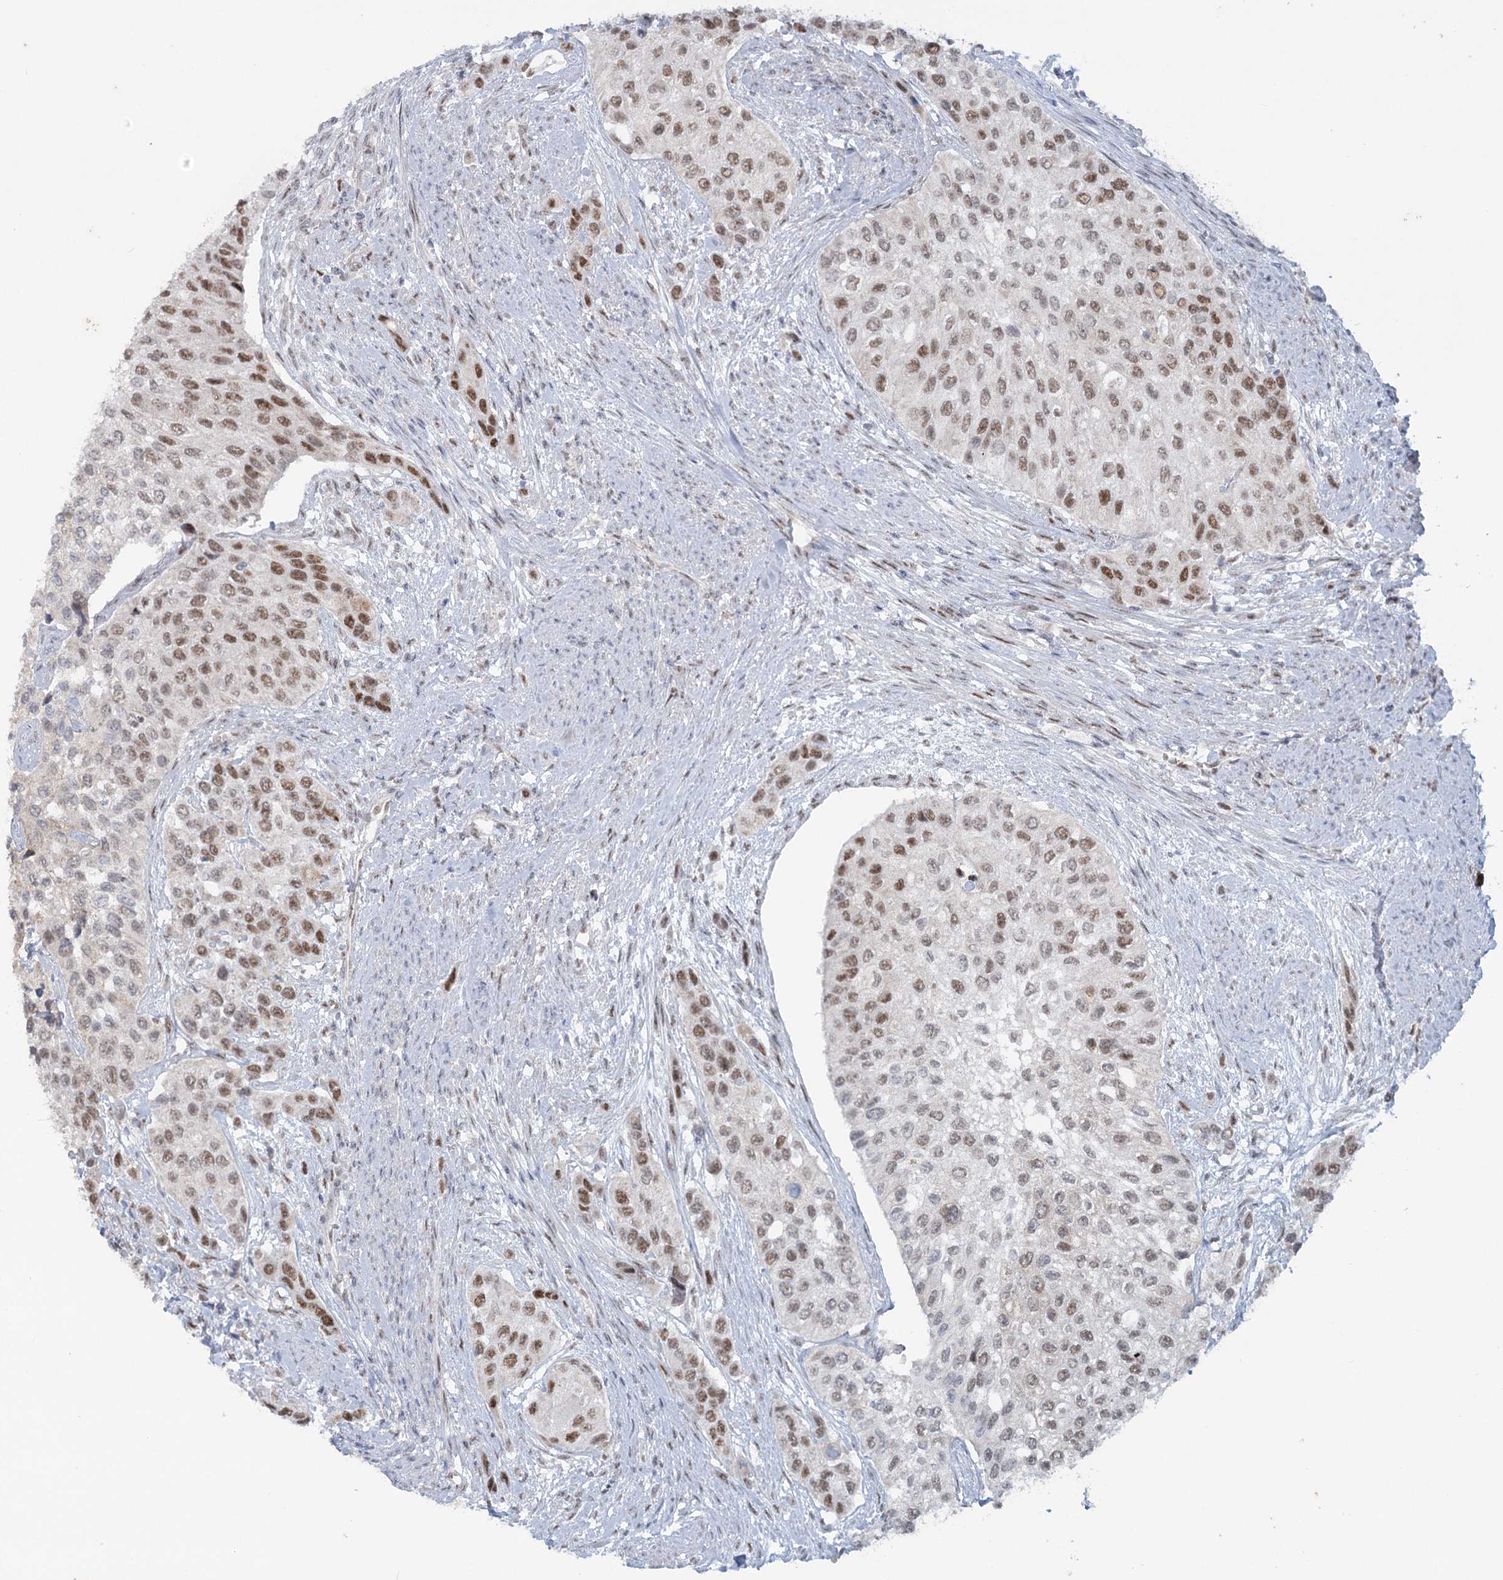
{"staining": {"intensity": "moderate", "quantity": ">75%", "location": "nuclear"}, "tissue": "urothelial cancer", "cell_type": "Tumor cells", "image_type": "cancer", "snomed": [{"axis": "morphology", "description": "Normal tissue, NOS"}, {"axis": "morphology", "description": "Urothelial carcinoma, High grade"}, {"axis": "topography", "description": "Vascular tissue"}, {"axis": "topography", "description": "Urinary bladder"}], "caption": "There is medium levels of moderate nuclear positivity in tumor cells of urothelial cancer, as demonstrated by immunohistochemical staining (brown color).", "gene": "MTG1", "patient": {"sex": "female", "age": 56}}